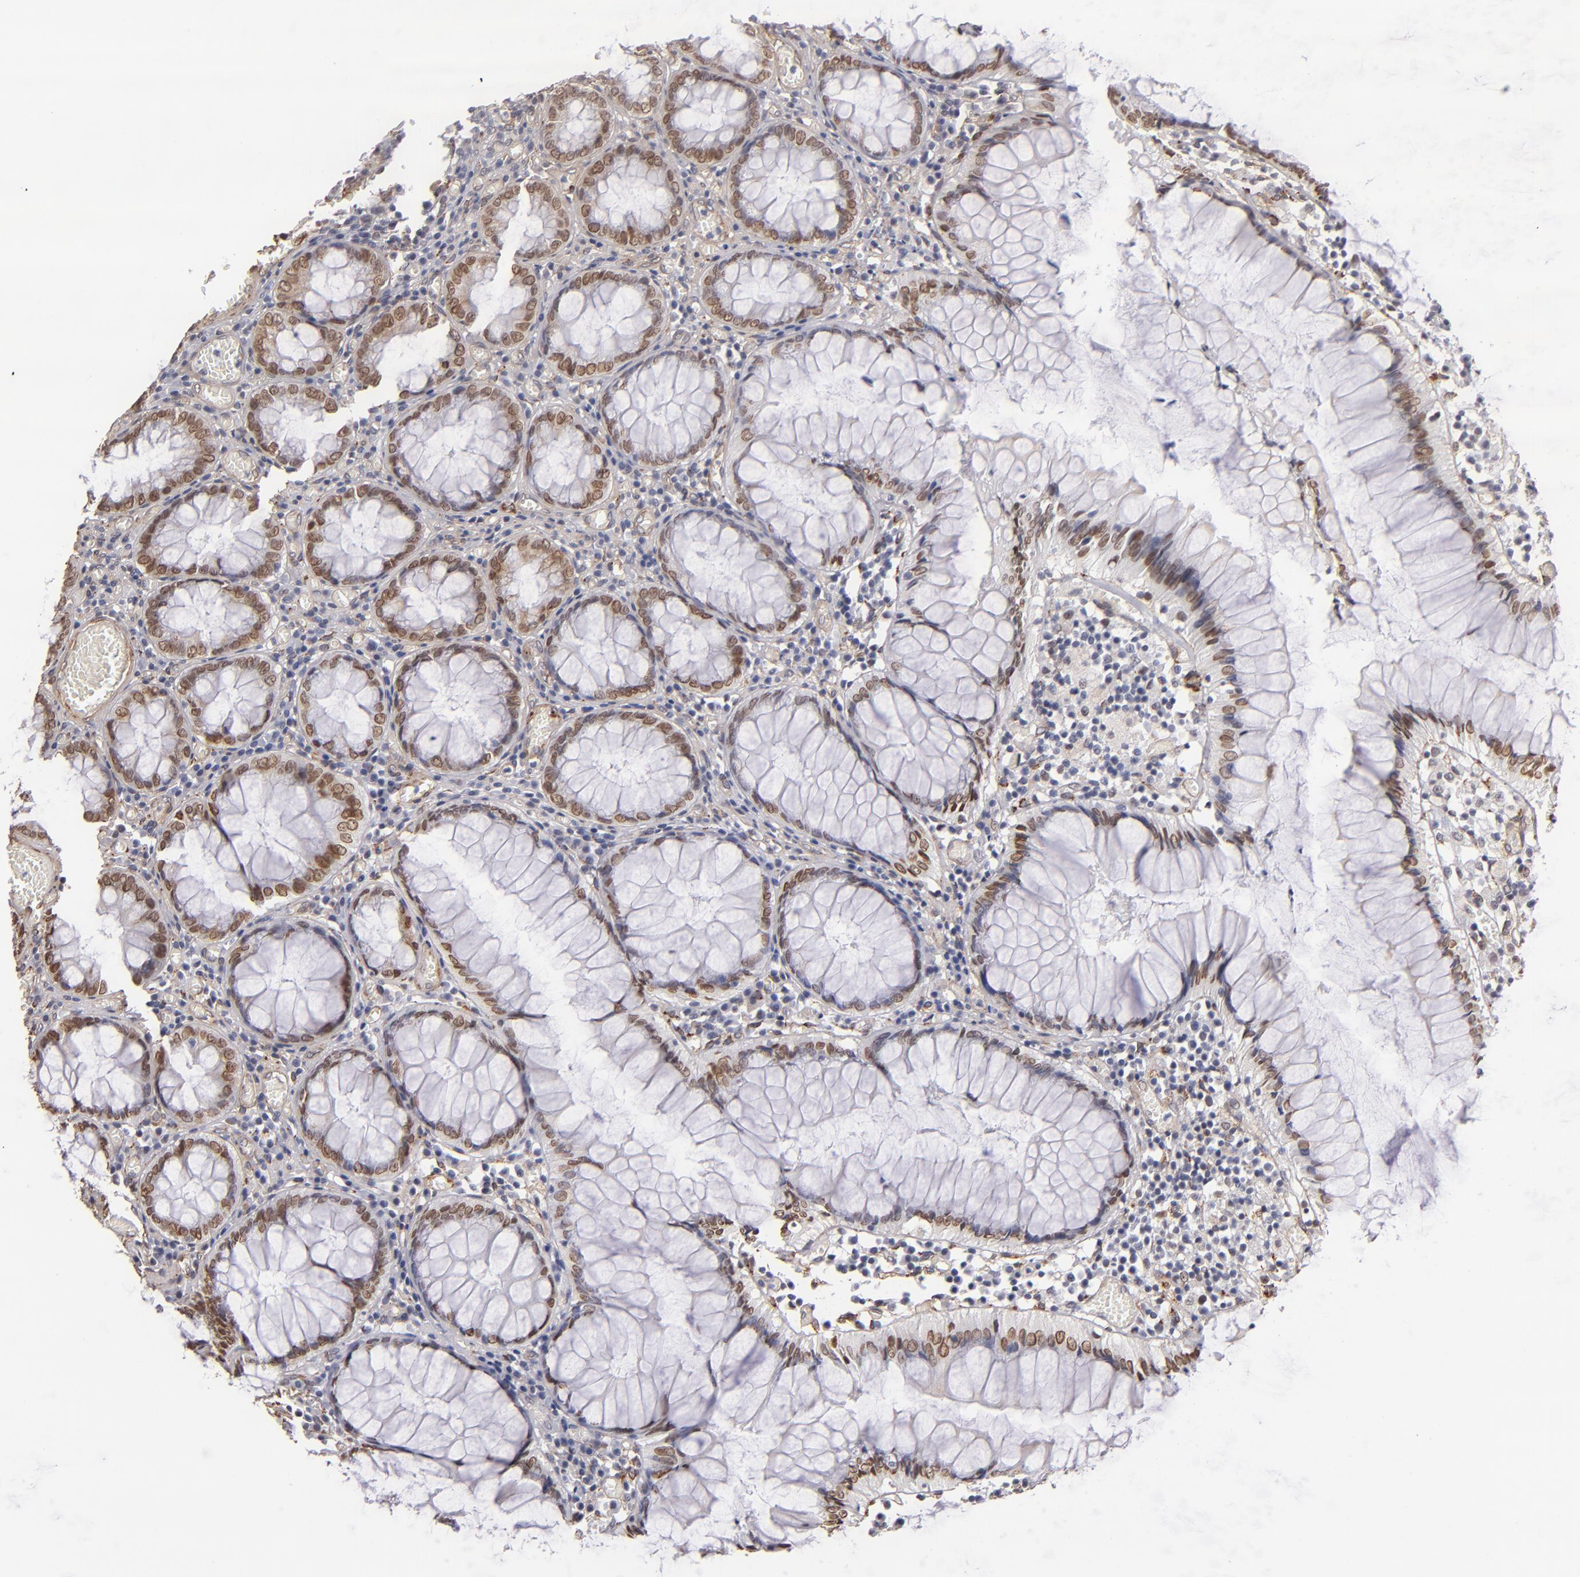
{"staining": {"intensity": "moderate", "quantity": "25%-75%", "location": "cytoplasmic/membranous,nuclear"}, "tissue": "colorectal cancer", "cell_type": "Tumor cells", "image_type": "cancer", "snomed": [{"axis": "morphology", "description": "Adenocarcinoma, NOS"}, {"axis": "topography", "description": "Rectum"}], "caption": "The immunohistochemical stain highlights moderate cytoplasmic/membranous and nuclear positivity in tumor cells of colorectal adenocarcinoma tissue.", "gene": "LAMC1", "patient": {"sex": "female", "age": 98}}